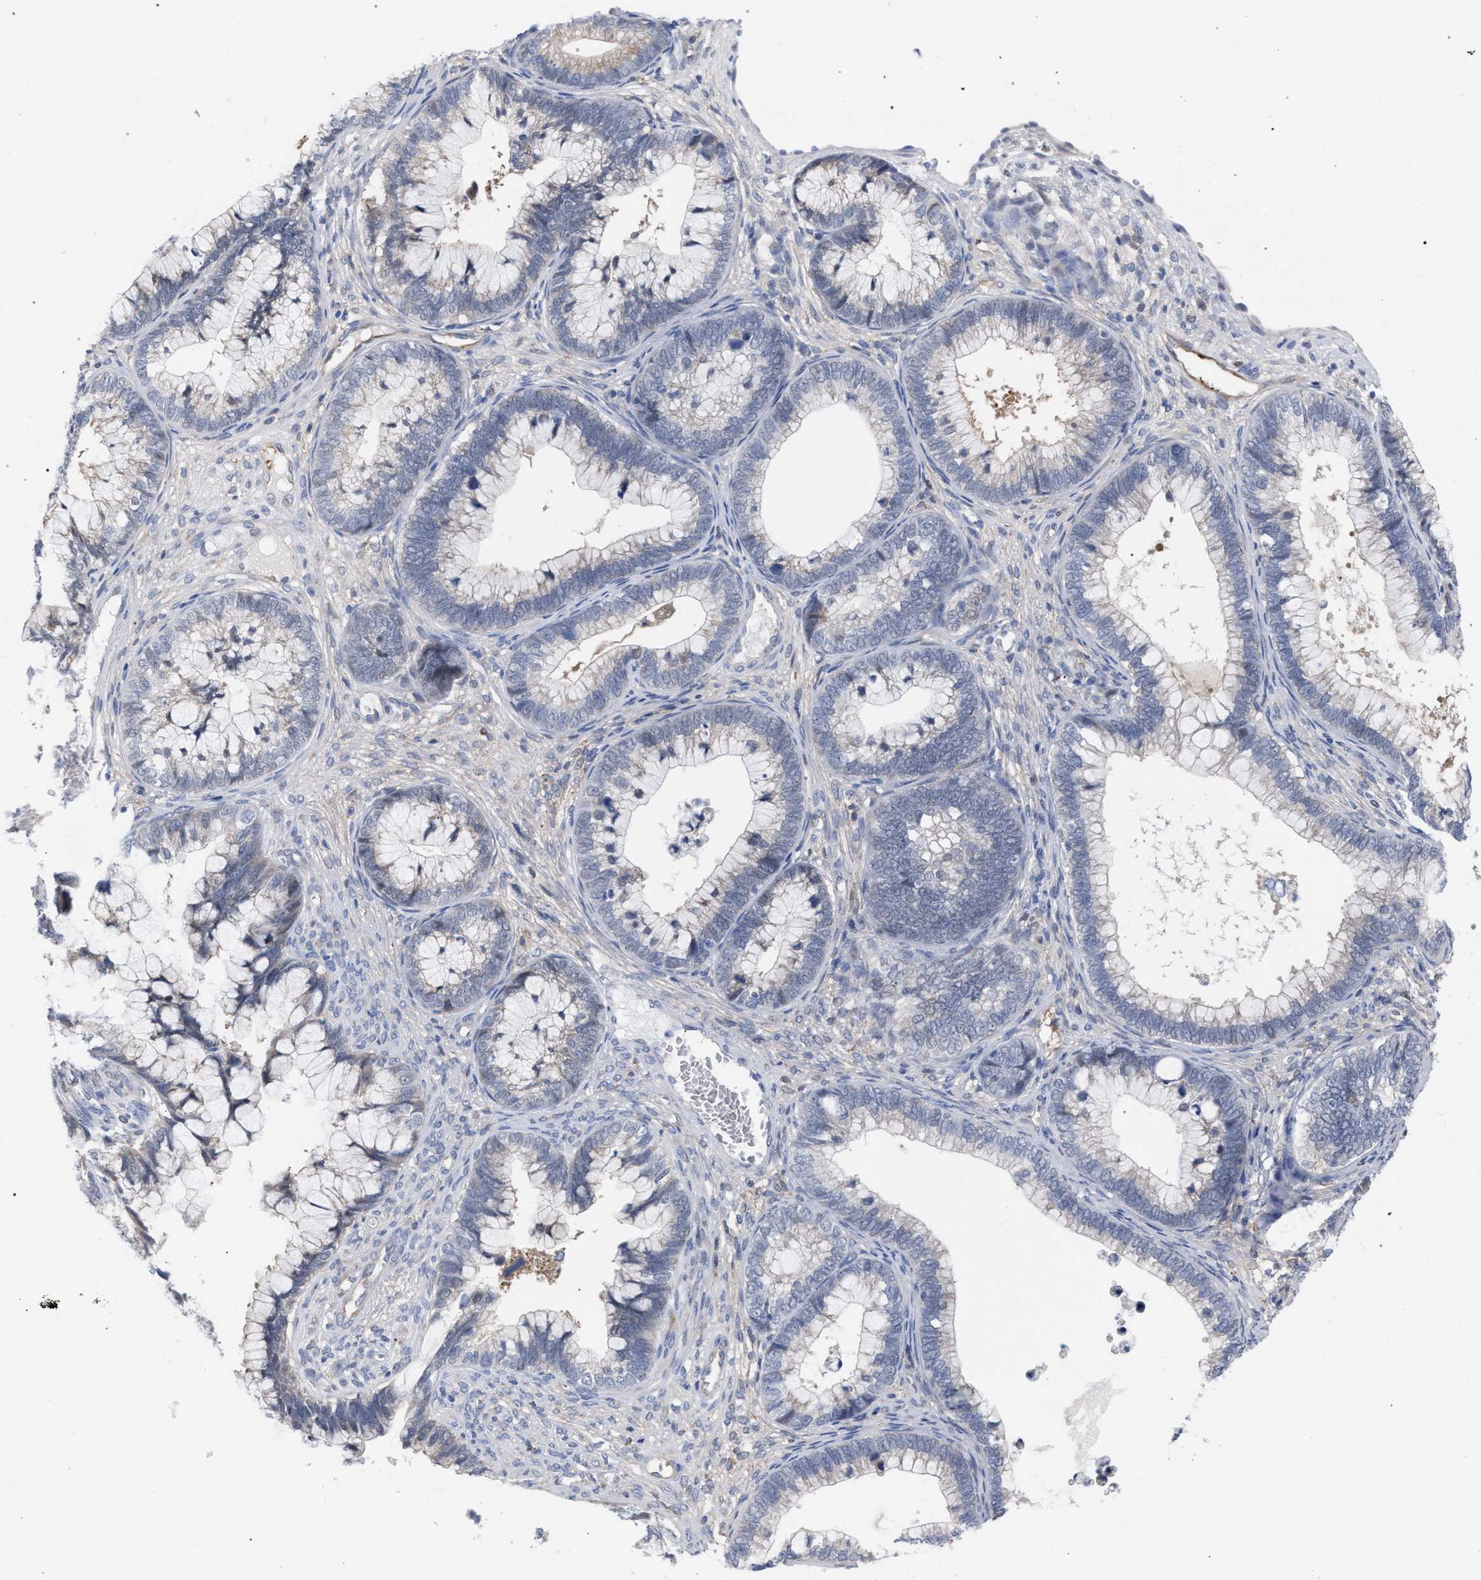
{"staining": {"intensity": "negative", "quantity": "none", "location": "none"}, "tissue": "cervical cancer", "cell_type": "Tumor cells", "image_type": "cancer", "snomed": [{"axis": "morphology", "description": "Adenocarcinoma, NOS"}, {"axis": "topography", "description": "Cervix"}], "caption": "A high-resolution histopathology image shows IHC staining of cervical cancer, which reveals no significant positivity in tumor cells. (DAB (3,3'-diaminobenzidine) immunohistochemistry (IHC) with hematoxylin counter stain).", "gene": "FHOD3", "patient": {"sex": "female", "age": 44}}